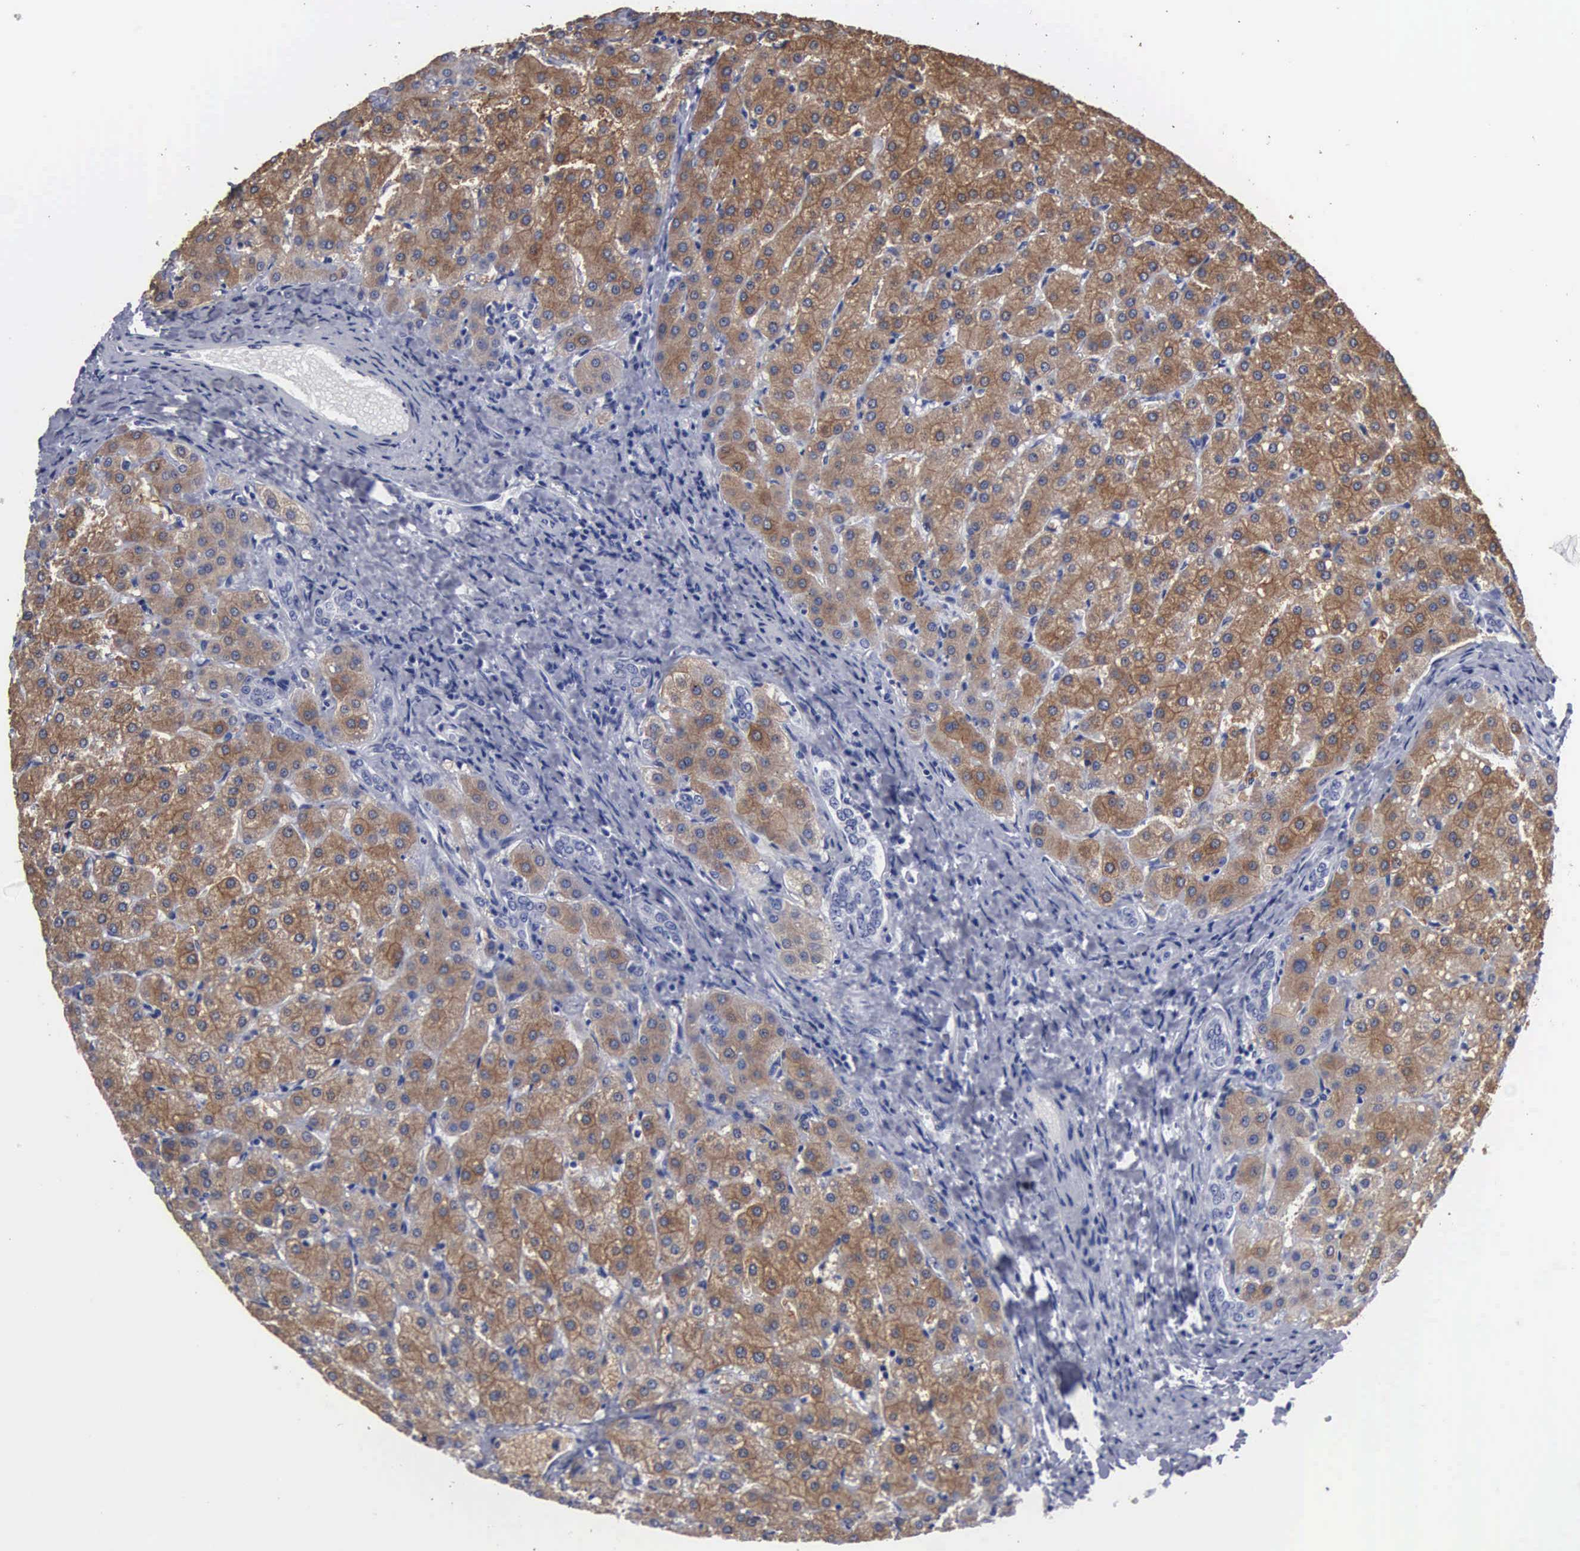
{"staining": {"intensity": "negative", "quantity": "none", "location": "none"}, "tissue": "liver", "cell_type": "Cholangiocytes", "image_type": "normal", "snomed": [{"axis": "morphology", "description": "Normal tissue, NOS"}, {"axis": "topography", "description": "Liver"}], "caption": "Protein analysis of normal liver shows no significant positivity in cholangiocytes.", "gene": "UPB1", "patient": {"sex": "female", "age": 27}}